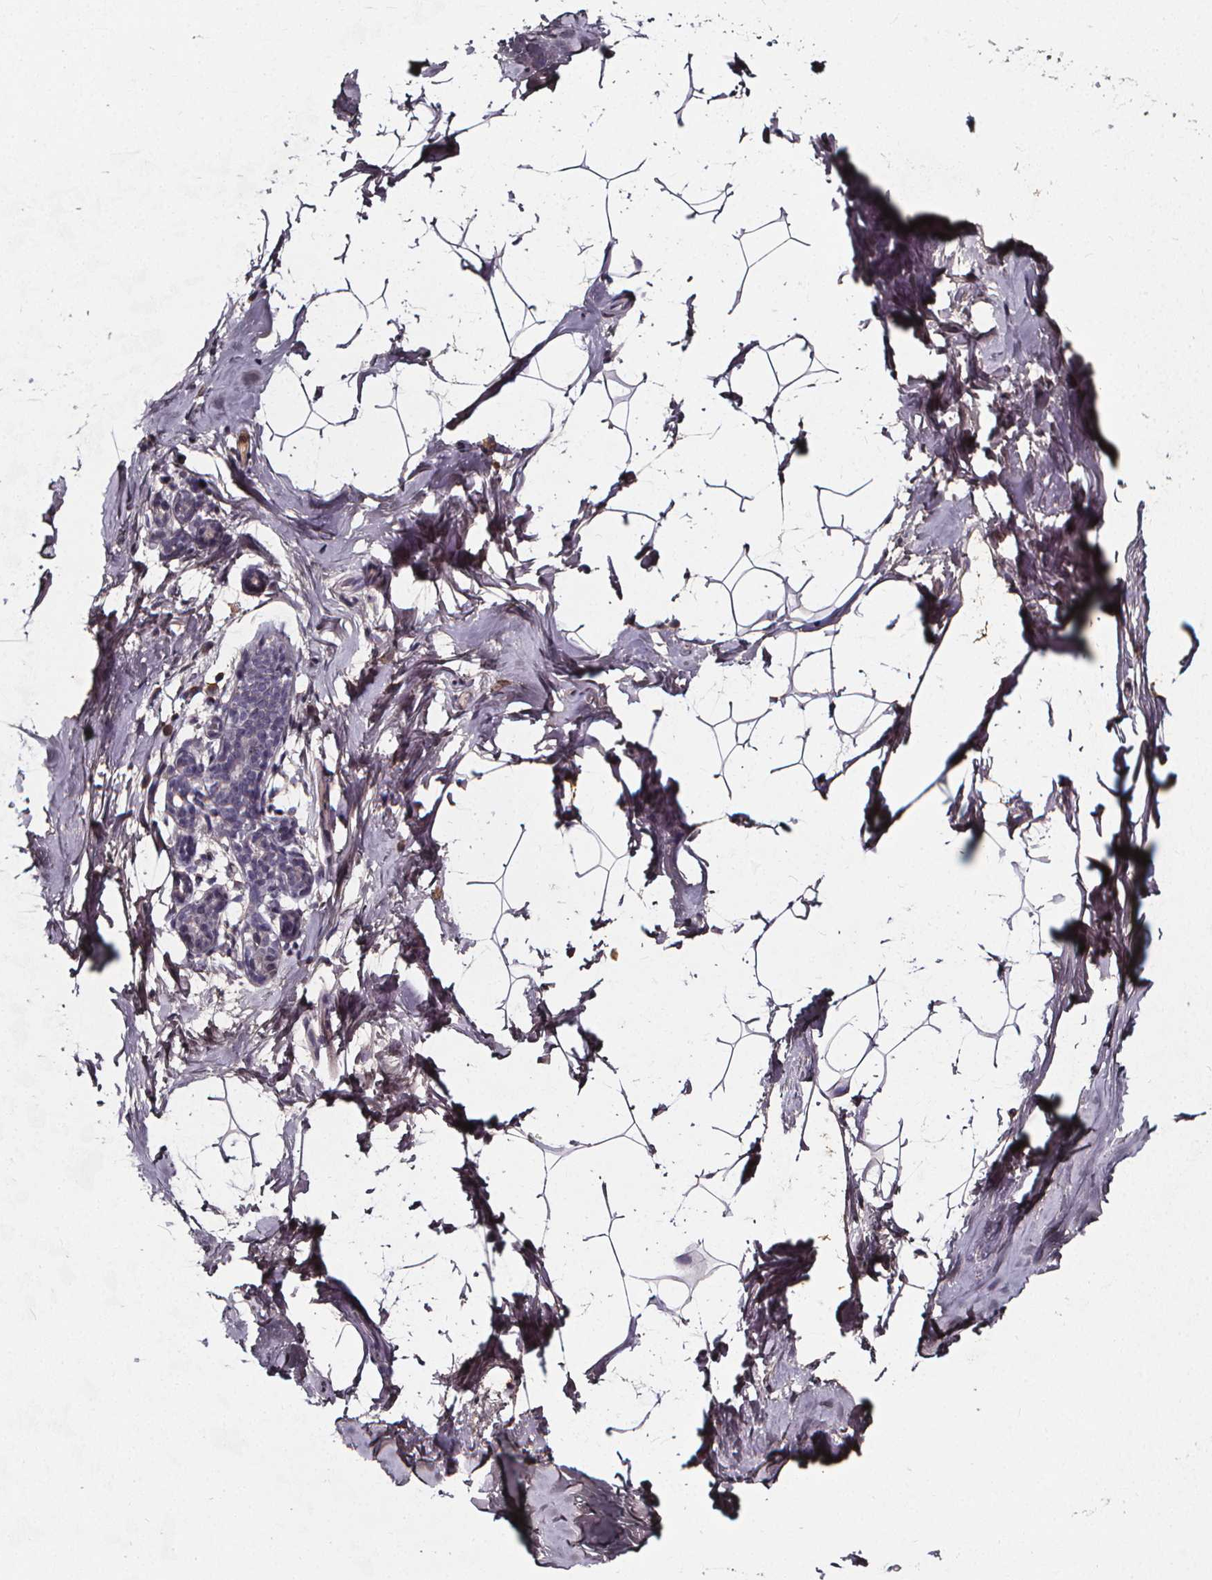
{"staining": {"intensity": "weak", "quantity": "<25%", "location": "cytoplasmic/membranous"}, "tissue": "breast", "cell_type": "Adipocytes", "image_type": "normal", "snomed": [{"axis": "morphology", "description": "Normal tissue, NOS"}, {"axis": "topography", "description": "Breast"}], "caption": "Protein analysis of unremarkable breast reveals no significant expression in adipocytes. (Brightfield microscopy of DAB immunohistochemistry at high magnification).", "gene": "SPAG8", "patient": {"sex": "female", "age": 32}}